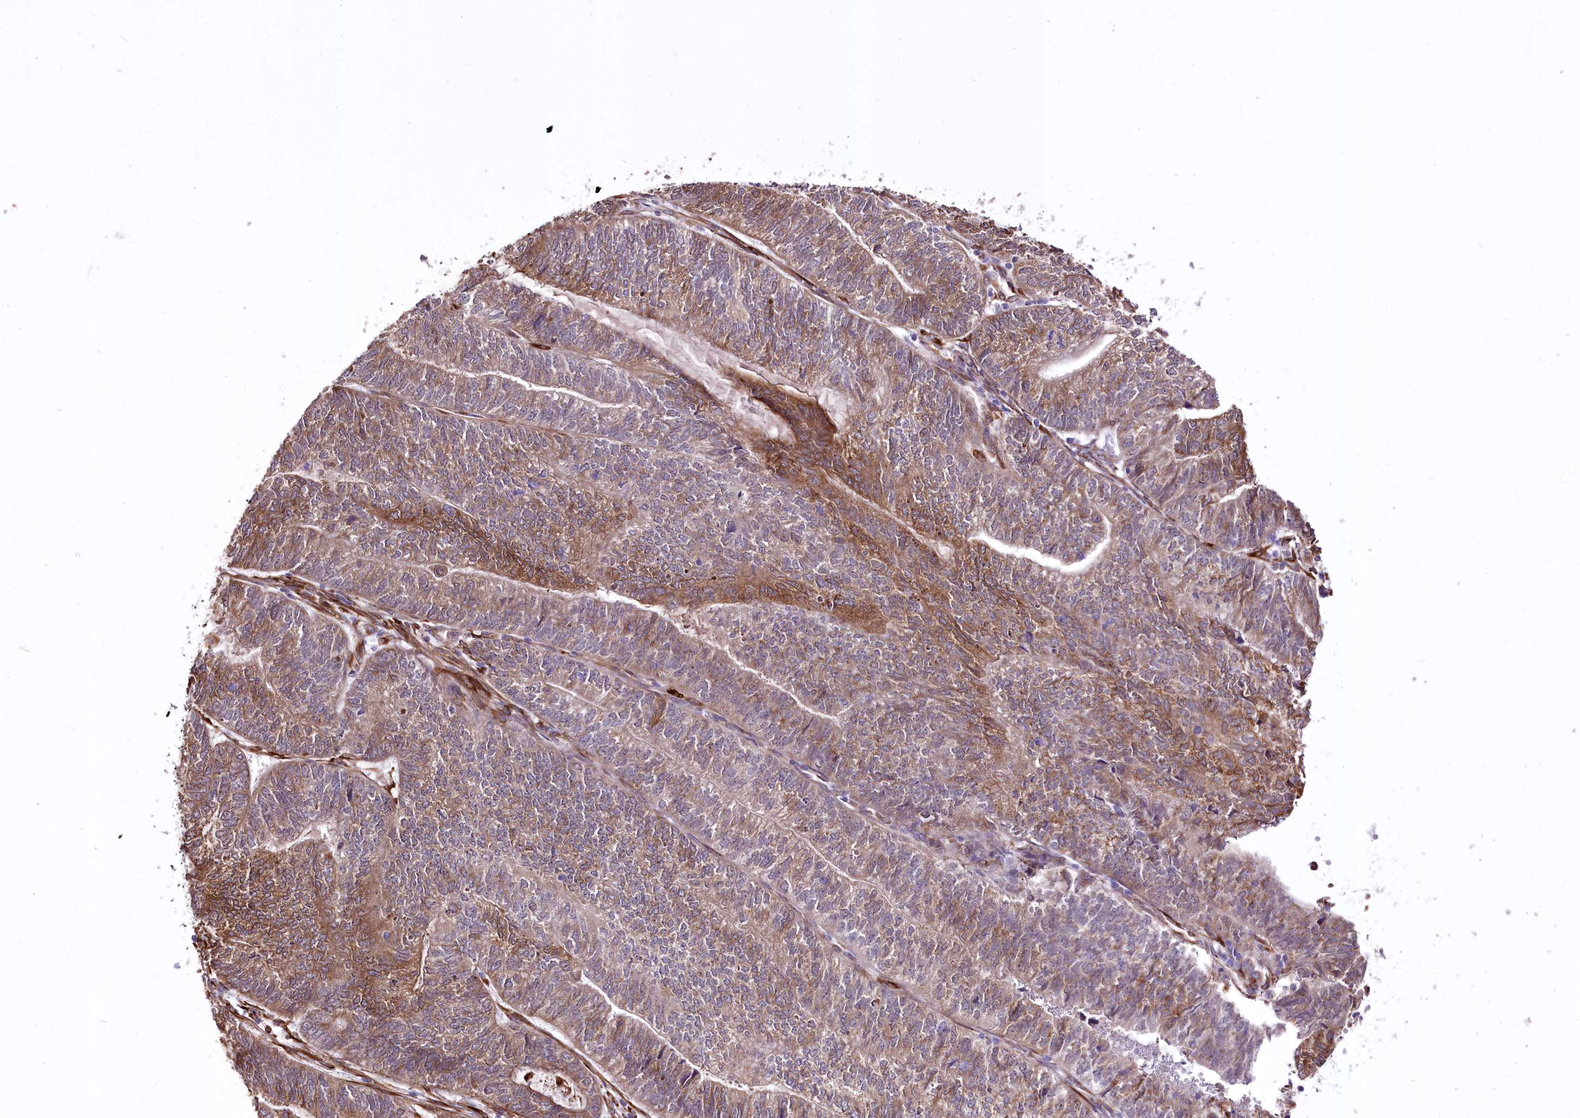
{"staining": {"intensity": "moderate", "quantity": ">75%", "location": "cytoplasmic/membranous"}, "tissue": "endometrial cancer", "cell_type": "Tumor cells", "image_type": "cancer", "snomed": [{"axis": "morphology", "description": "Adenocarcinoma, NOS"}, {"axis": "topography", "description": "Uterus"}, {"axis": "topography", "description": "Endometrium"}], "caption": "IHC image of neoplastic tissue: endometrial cancer (adenocarcinoma) stained using IHC reveals medium levels of moderate protein expression localized specifically in the cytoplasmic/membranous of tumor cells, appearing as a cytoplasmic/membranous brown color.", "gene": "WWC1", "patient": {"sex": "female", "age": 70}}